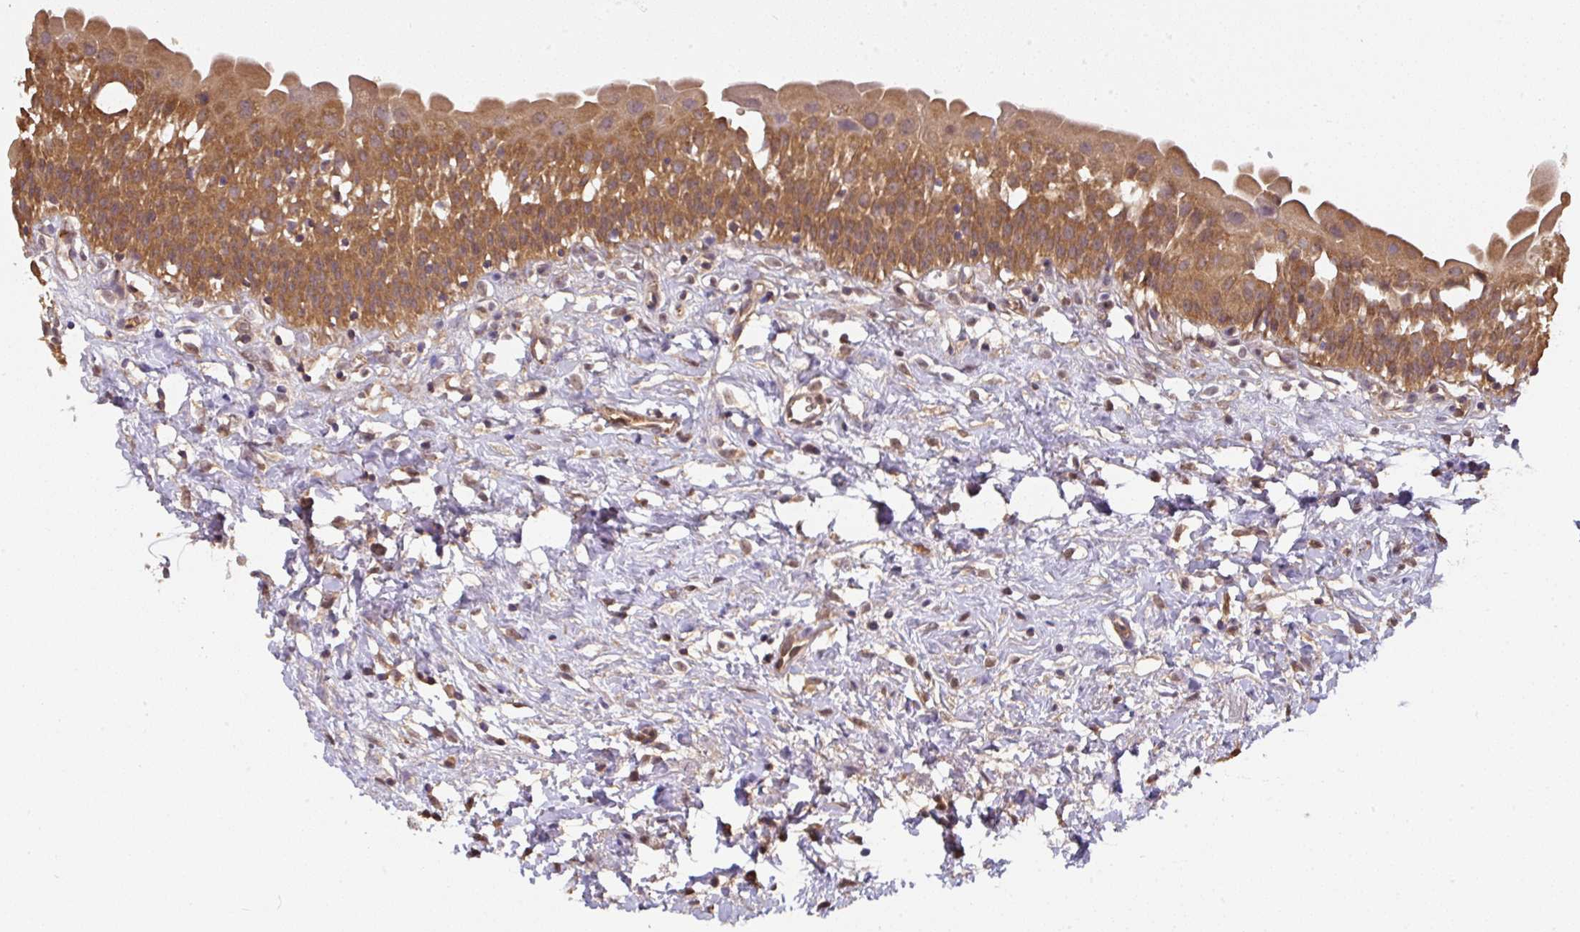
{"staining": {"intensity": "strong", "quantity": ">75%", "location": "cytoplasmic/membranous"}, "tissue": "urinary bladder", "cell_type": "Urothelial cells", "image_type": "normal", "snomed": [{"axis": "morphology", "description": "Normal tissue, NOS"}, {"axis": "topography", "description": "Urinary bladder"}], "caption": "Brown immunohistochemical staining in benign urinary bladder shows strong cytoplasmic/membranous staining in about >75% of urothelial cells.", "gene": "ST13", "patient": {"sex": "male", "age": 51}}